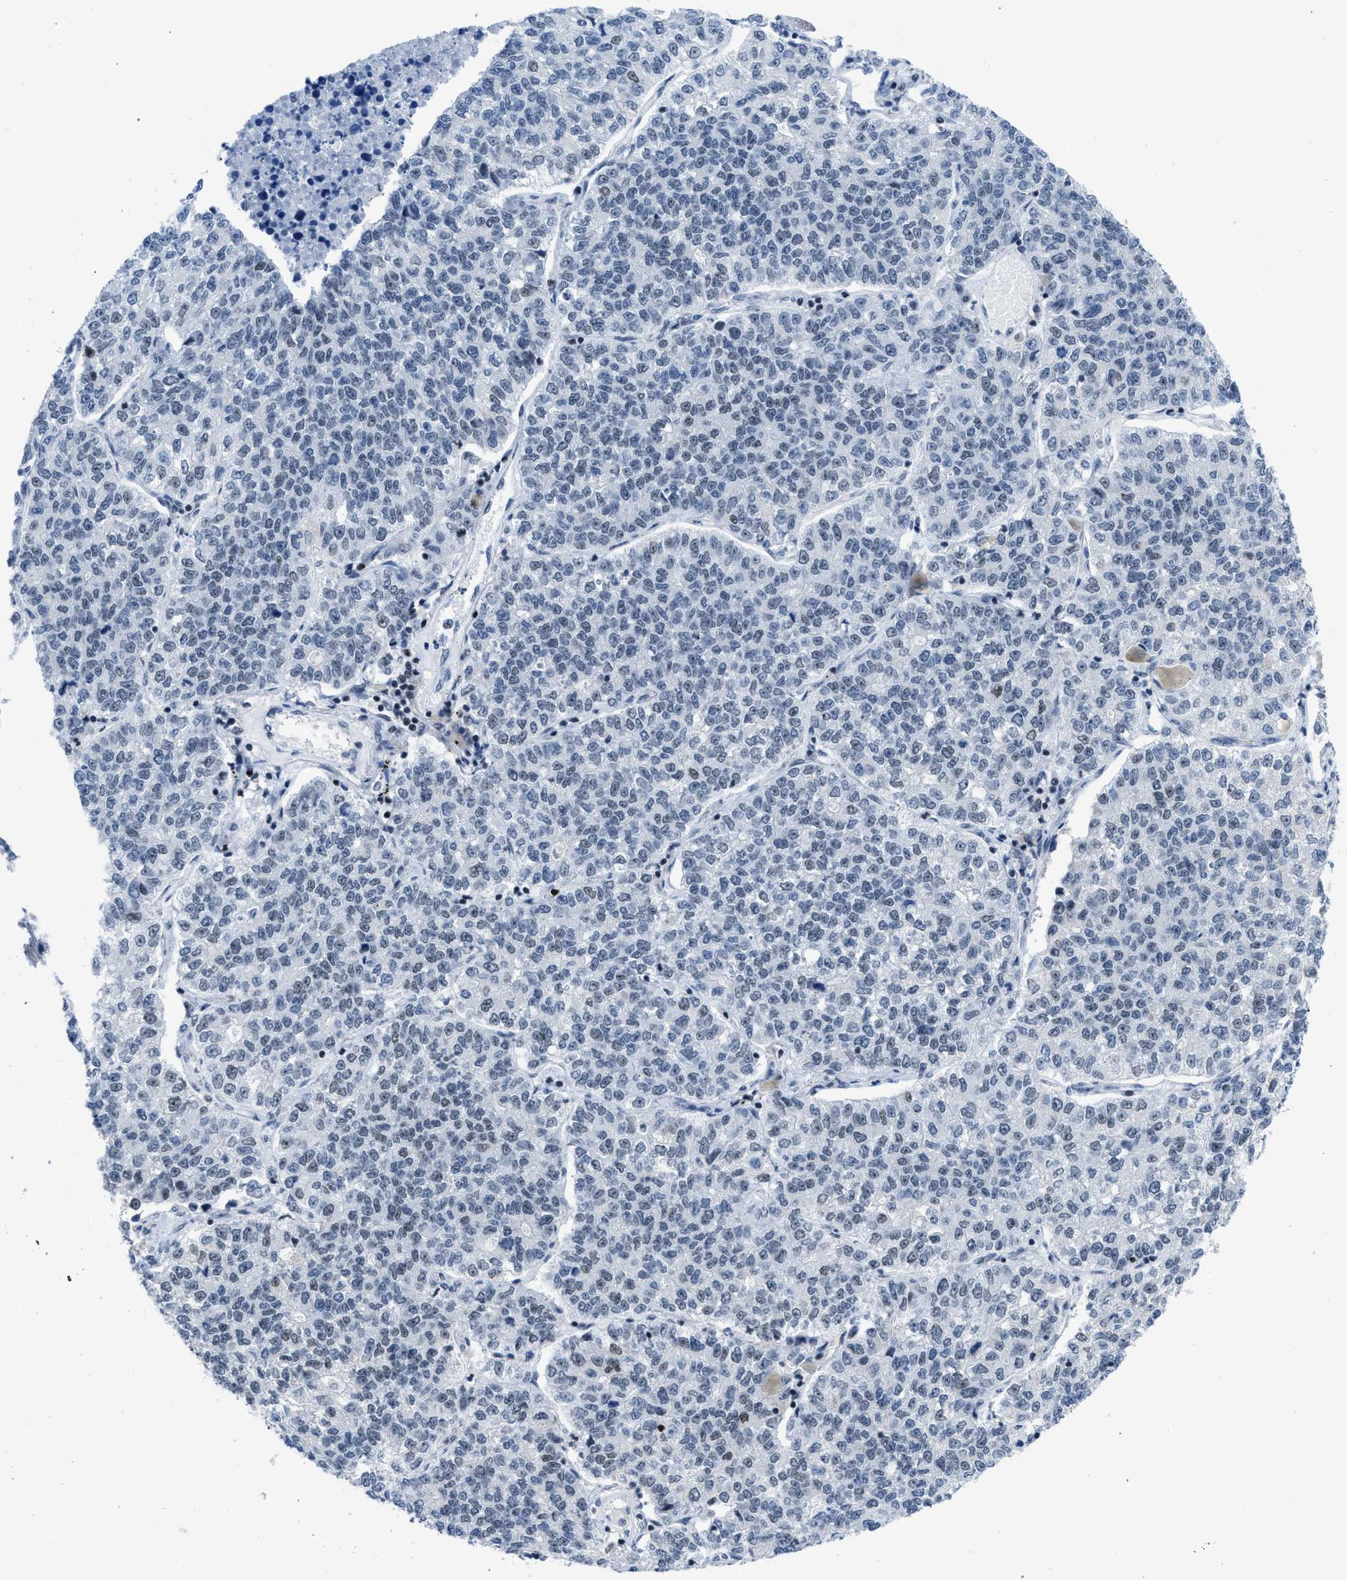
{"staining": {"intensity": "weak", "quantity": "<25%", "location": "nuclear"}, "tissue": "lung cancer", "cell_type": "Tumor cells", "image_type": "cancer", "snomed": [{"axis": "morphology", "description": "Adenocarcinoma, NOS"}, {"axis": "topography", "description": "Lung"}], "caption": "This is an IHC photomicrograph of human lung cancer (adenocarcinoma). There is no positivity in tumor cells.", "gene": "TERF2IP", "patient": {"sex": "male", "age": 49}}